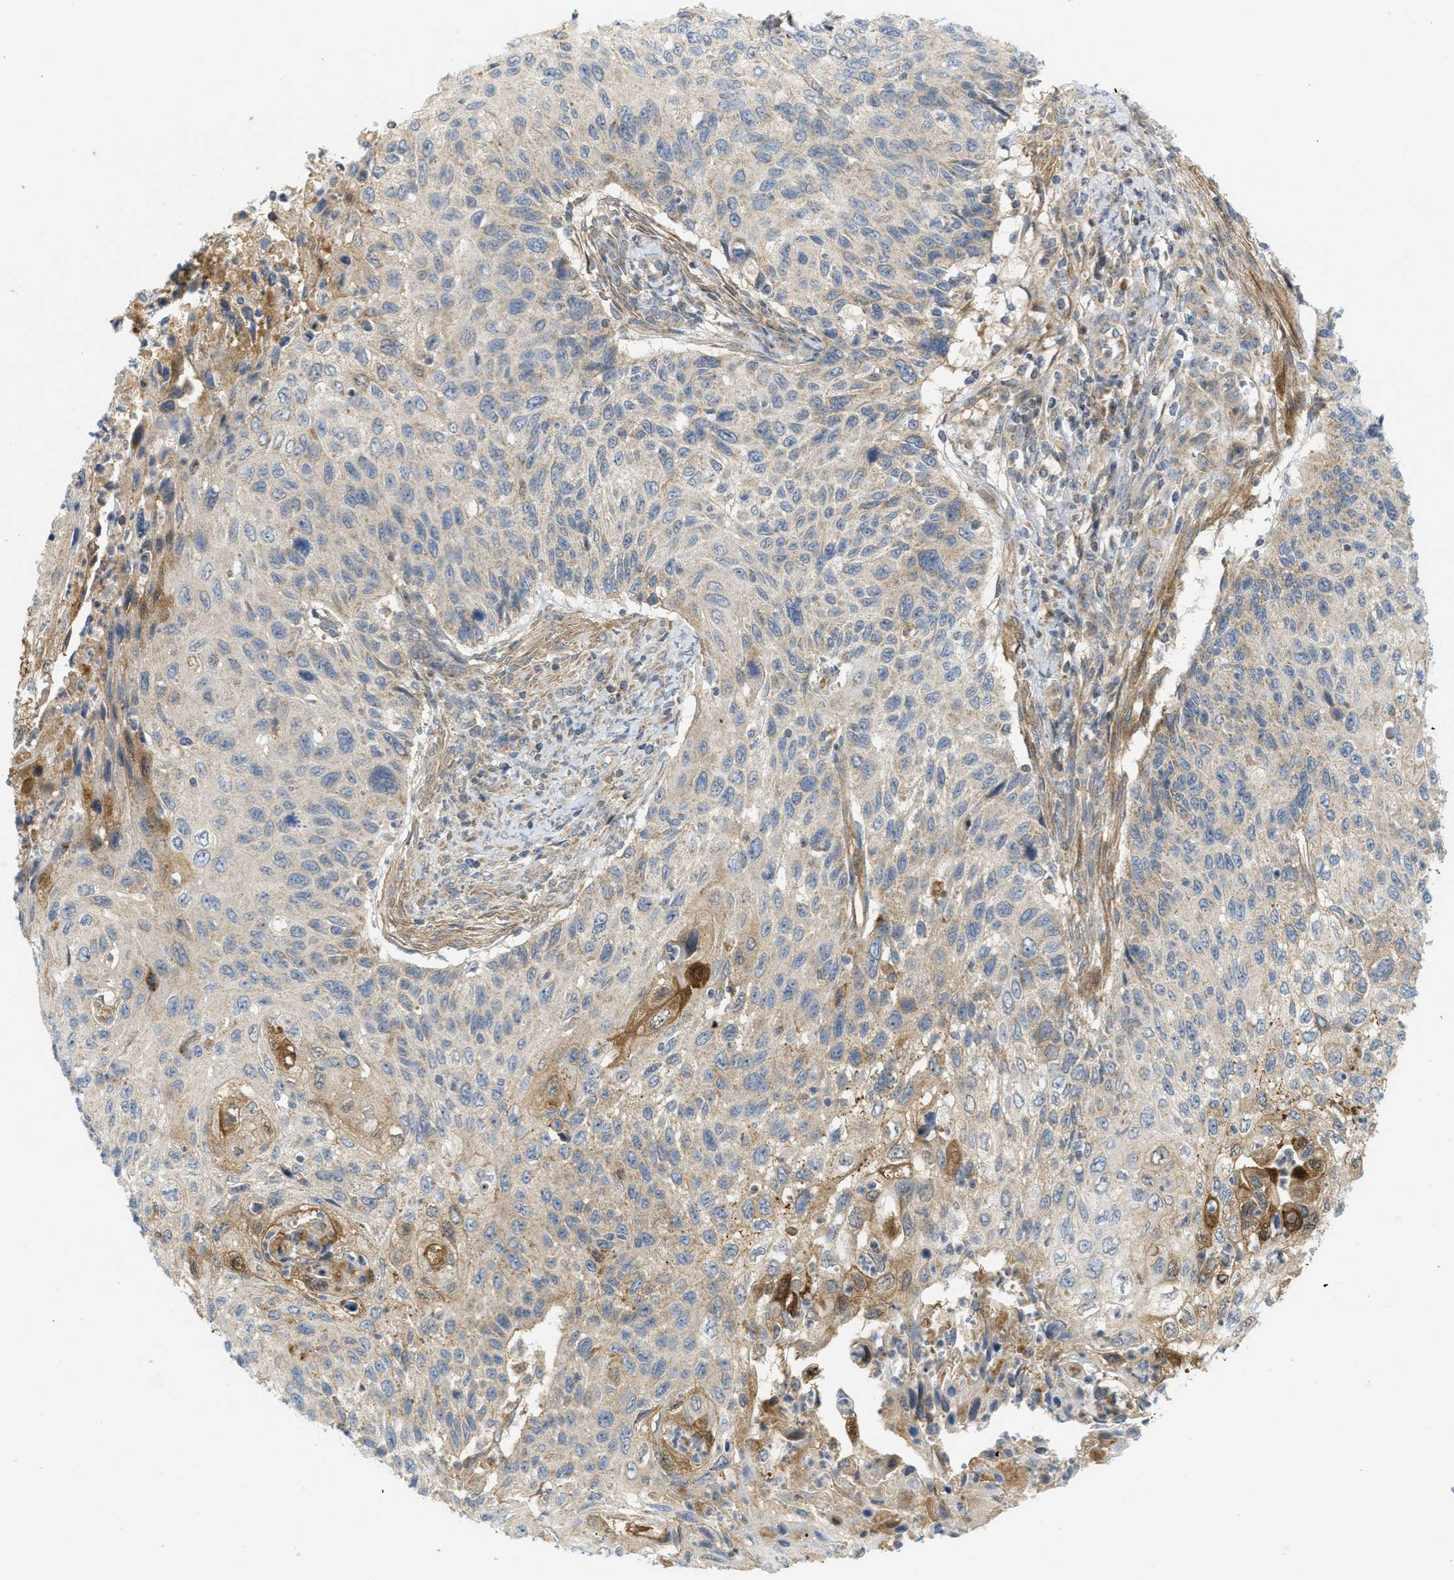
{"staining": {"intensity": "weak", "quantity": "<25%", "location": "cytoplasmic/membranous"}, "tissue": "cervical cancer", "cell_type": "Tumor cells", "image_type": "cancer", "snomed": [{"axis": "morphology", "description": "Squamous cell carcinoma, NOS"}, {"axis": "topography", "description": "Cervix"}], "caption": "IHC of human cervical cancer (squamous cell carcinoma) exhibits no expression in tumor cells.", "gene": "PROC", "patient": {"sex": "female", "age": 70}}